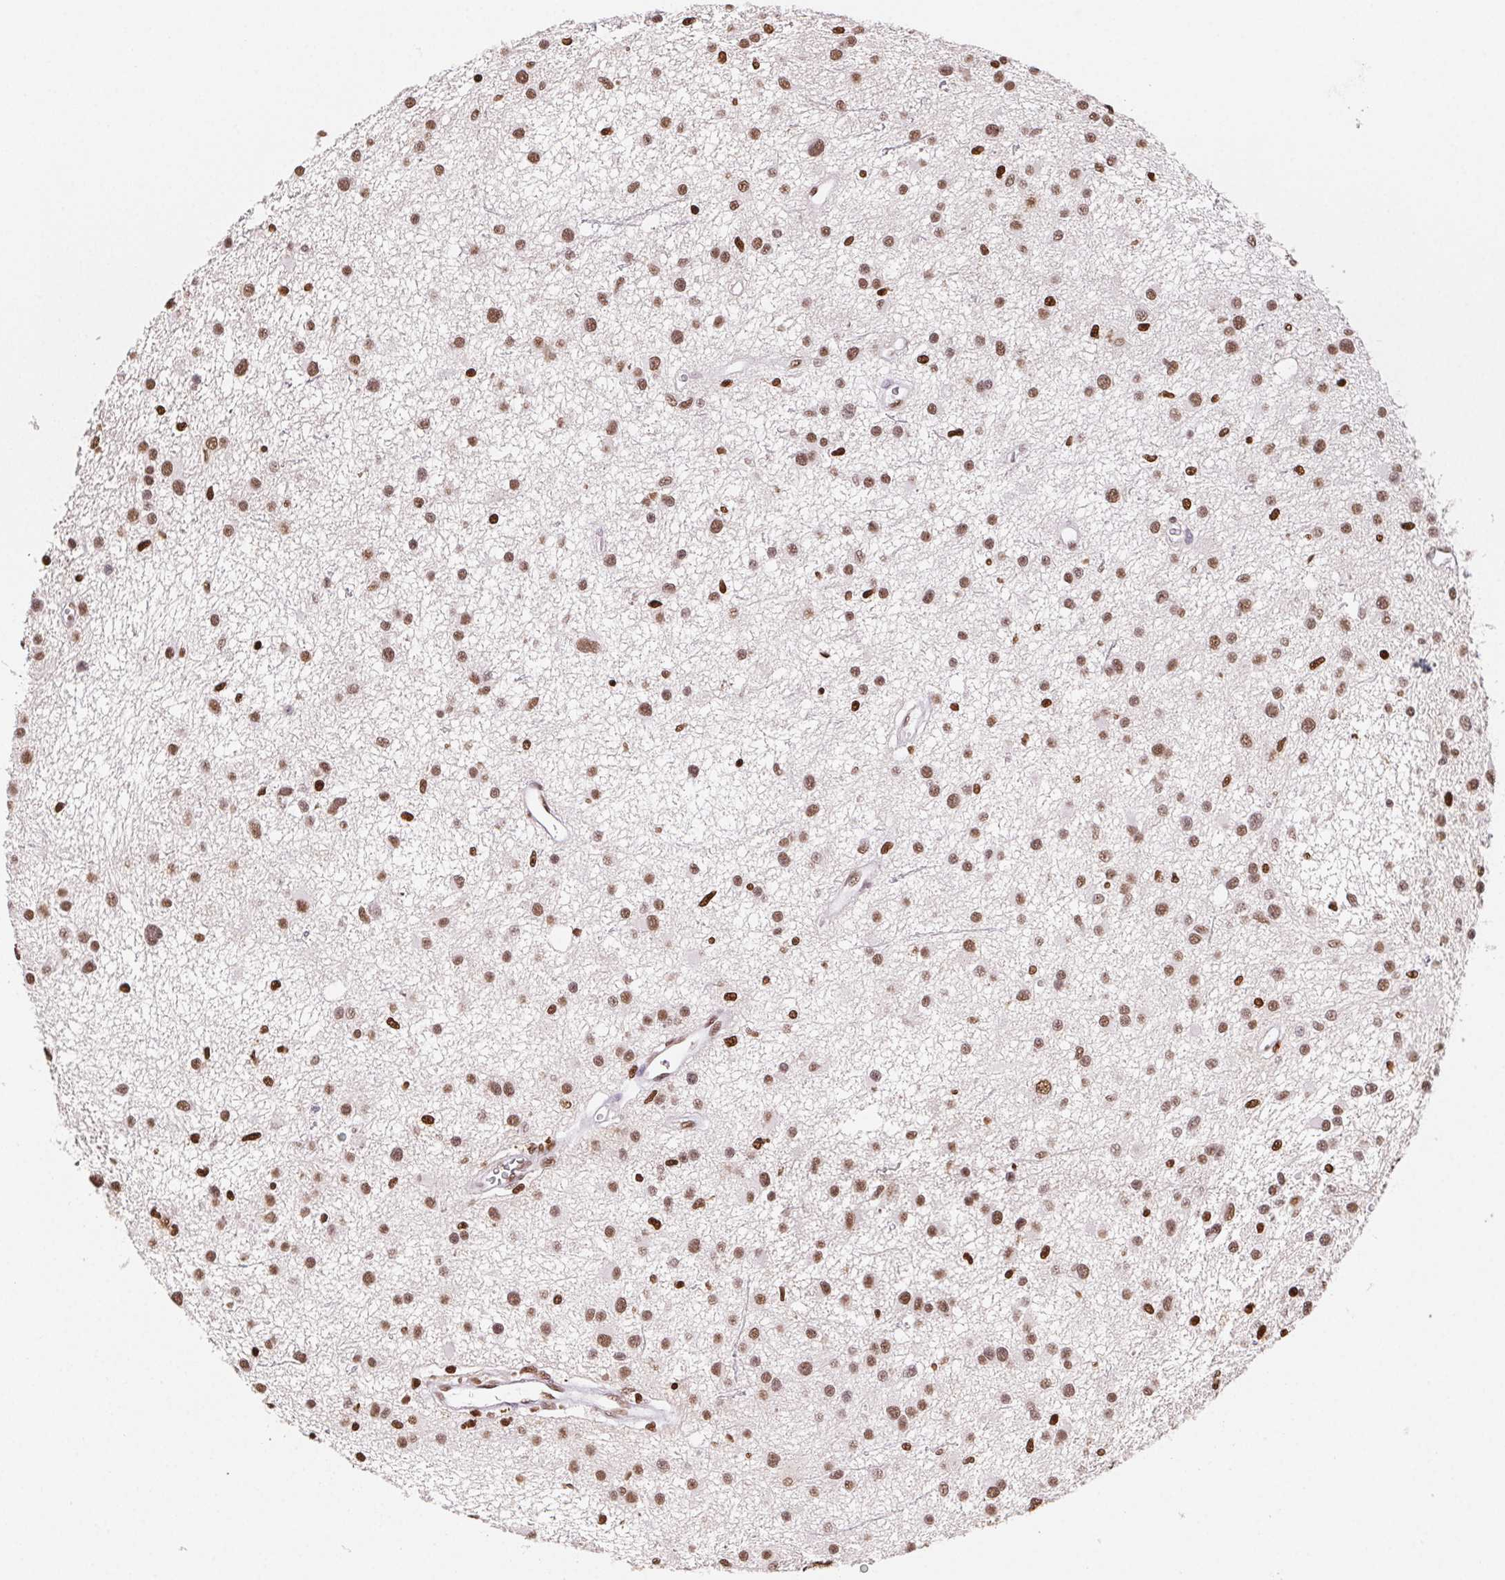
{"staining": {"intensity": "moderate", "quantity": ">75%", "location": "nuclear"}, "tissue": "glioma", "cell_type": "Tumor cells", "image_type": "cancer", "snomed": [{"axis": "morphology", "description": "Glioma, malignant, Low grade"}, {"axis": "topography", "description": "Brain"}], "caption": "The immunohistochemical stain highlights moderate nuclear expression in tumor cells of glioma tissue.", "gene": "SET", "patient": {"sex": "male", "age": 43}}